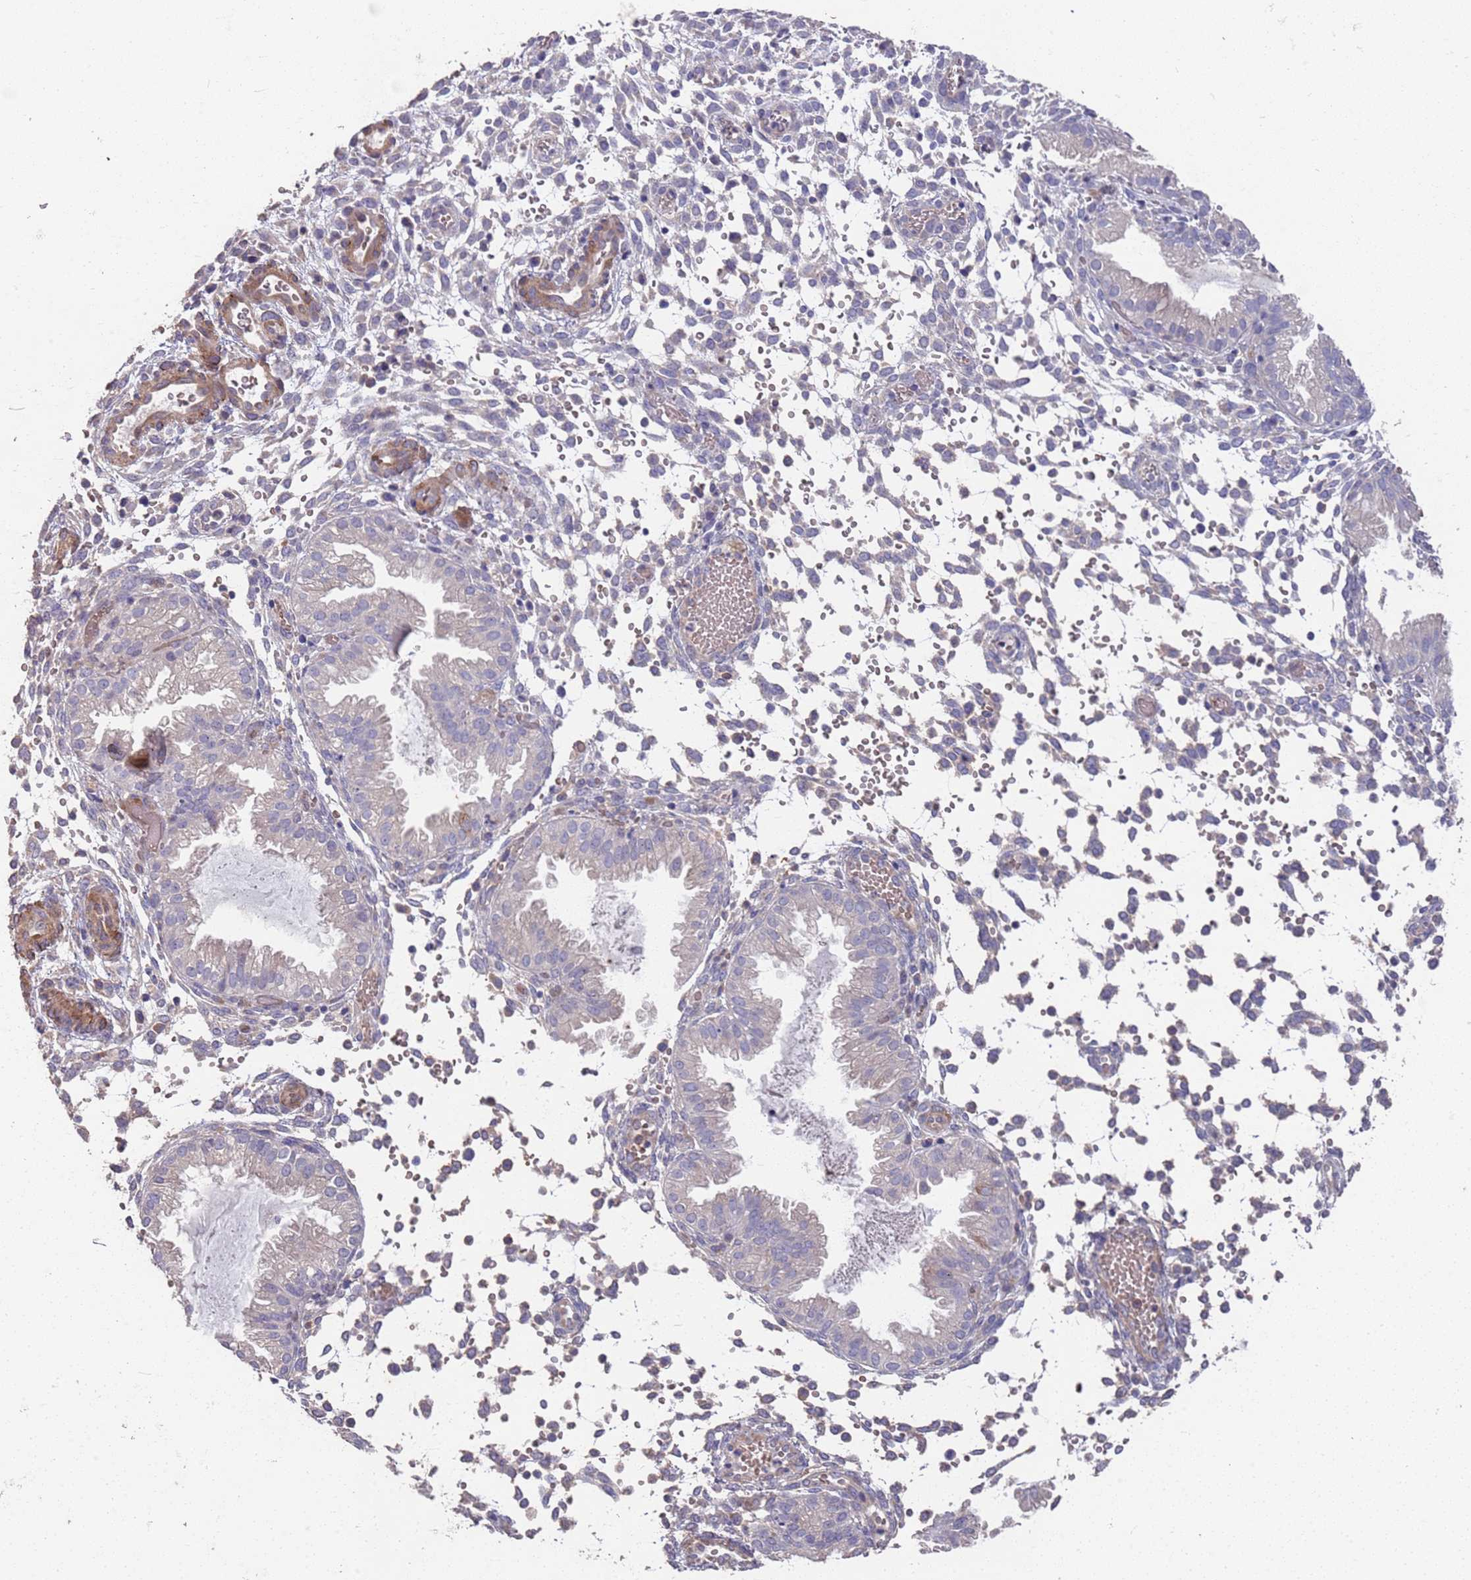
{"staining": {"intensity": "weak", "quantity": "<25%", "location": "cytoplasmic/membranous"}, "tissue": "endometrium", "cell_type": "Cells in endometrial stroma", "image_type": "normal", "snomed": [{"axis": "morphology", "description": "Normal tissue, NOS"}, {"axis": "topography", "description": "Endometrium"}], "caption": "Cells in endometrial stroma are negative for brown protein staining in benign endometrium. The staining is performed using DAB brown chromogen with nuclei counter-stained in using hematoxylin.", "gene": "ANK2", "patient": {"sex": "female", "age": 33}}